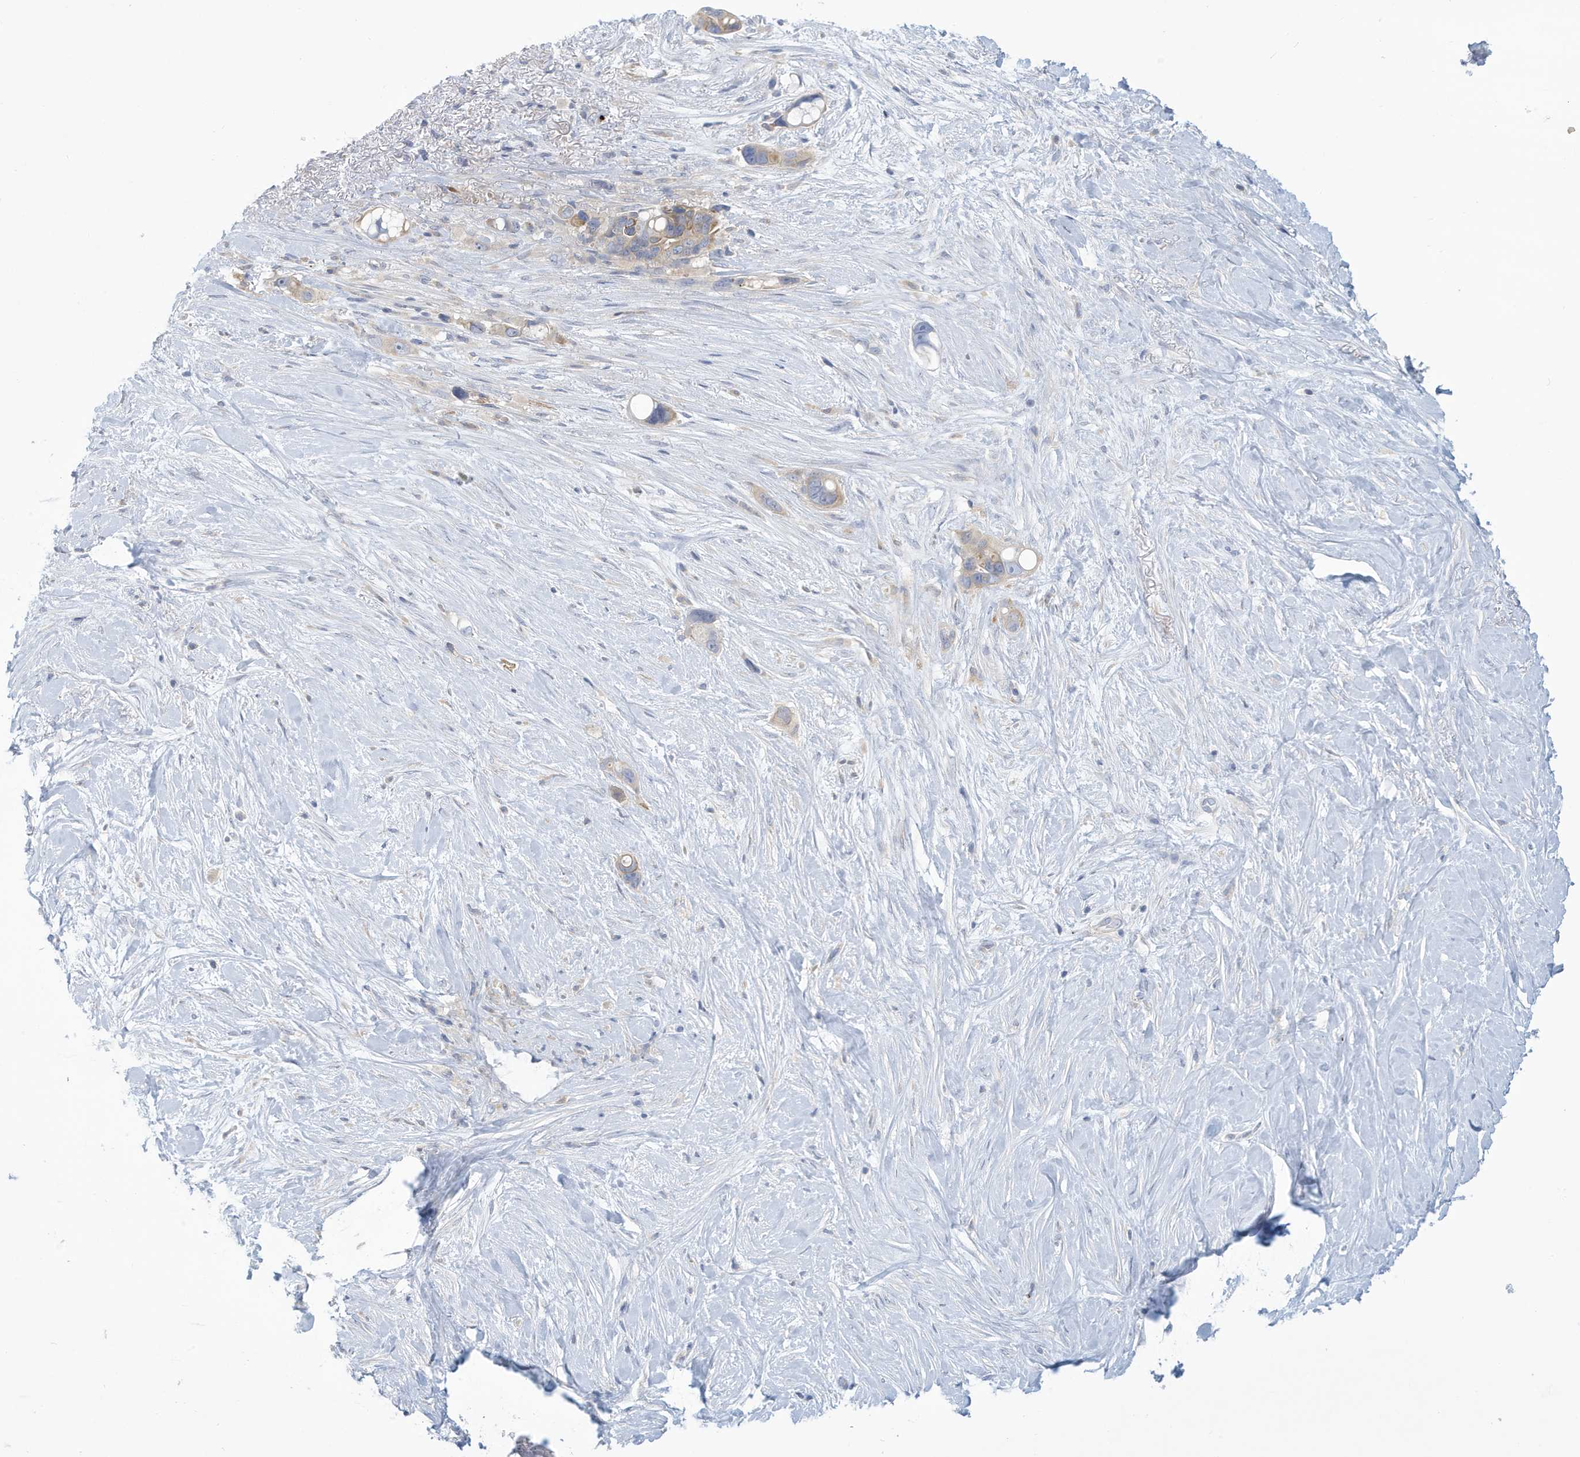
{"staining": {"intensity": "weak", "quantity": "<25%", "location": "cytoplasmic/membranous"}, "tissue": "pancreatic cancer", "cell_type": "Tumor cells", "image_type": "cancer", "snomed": [{"axis": "morphology", "description": "Adenocarcinoma, NOS"}, {"axis": "topography", "description": "Pancreas"}], "caption": "DAB immunohistochemical staining of pancreatic cancer (adenocarcinoma) demonstrates no significant expression in tumor cells.", "gene": "VTA1", "patient": {"sex": "female", "age": 72}}